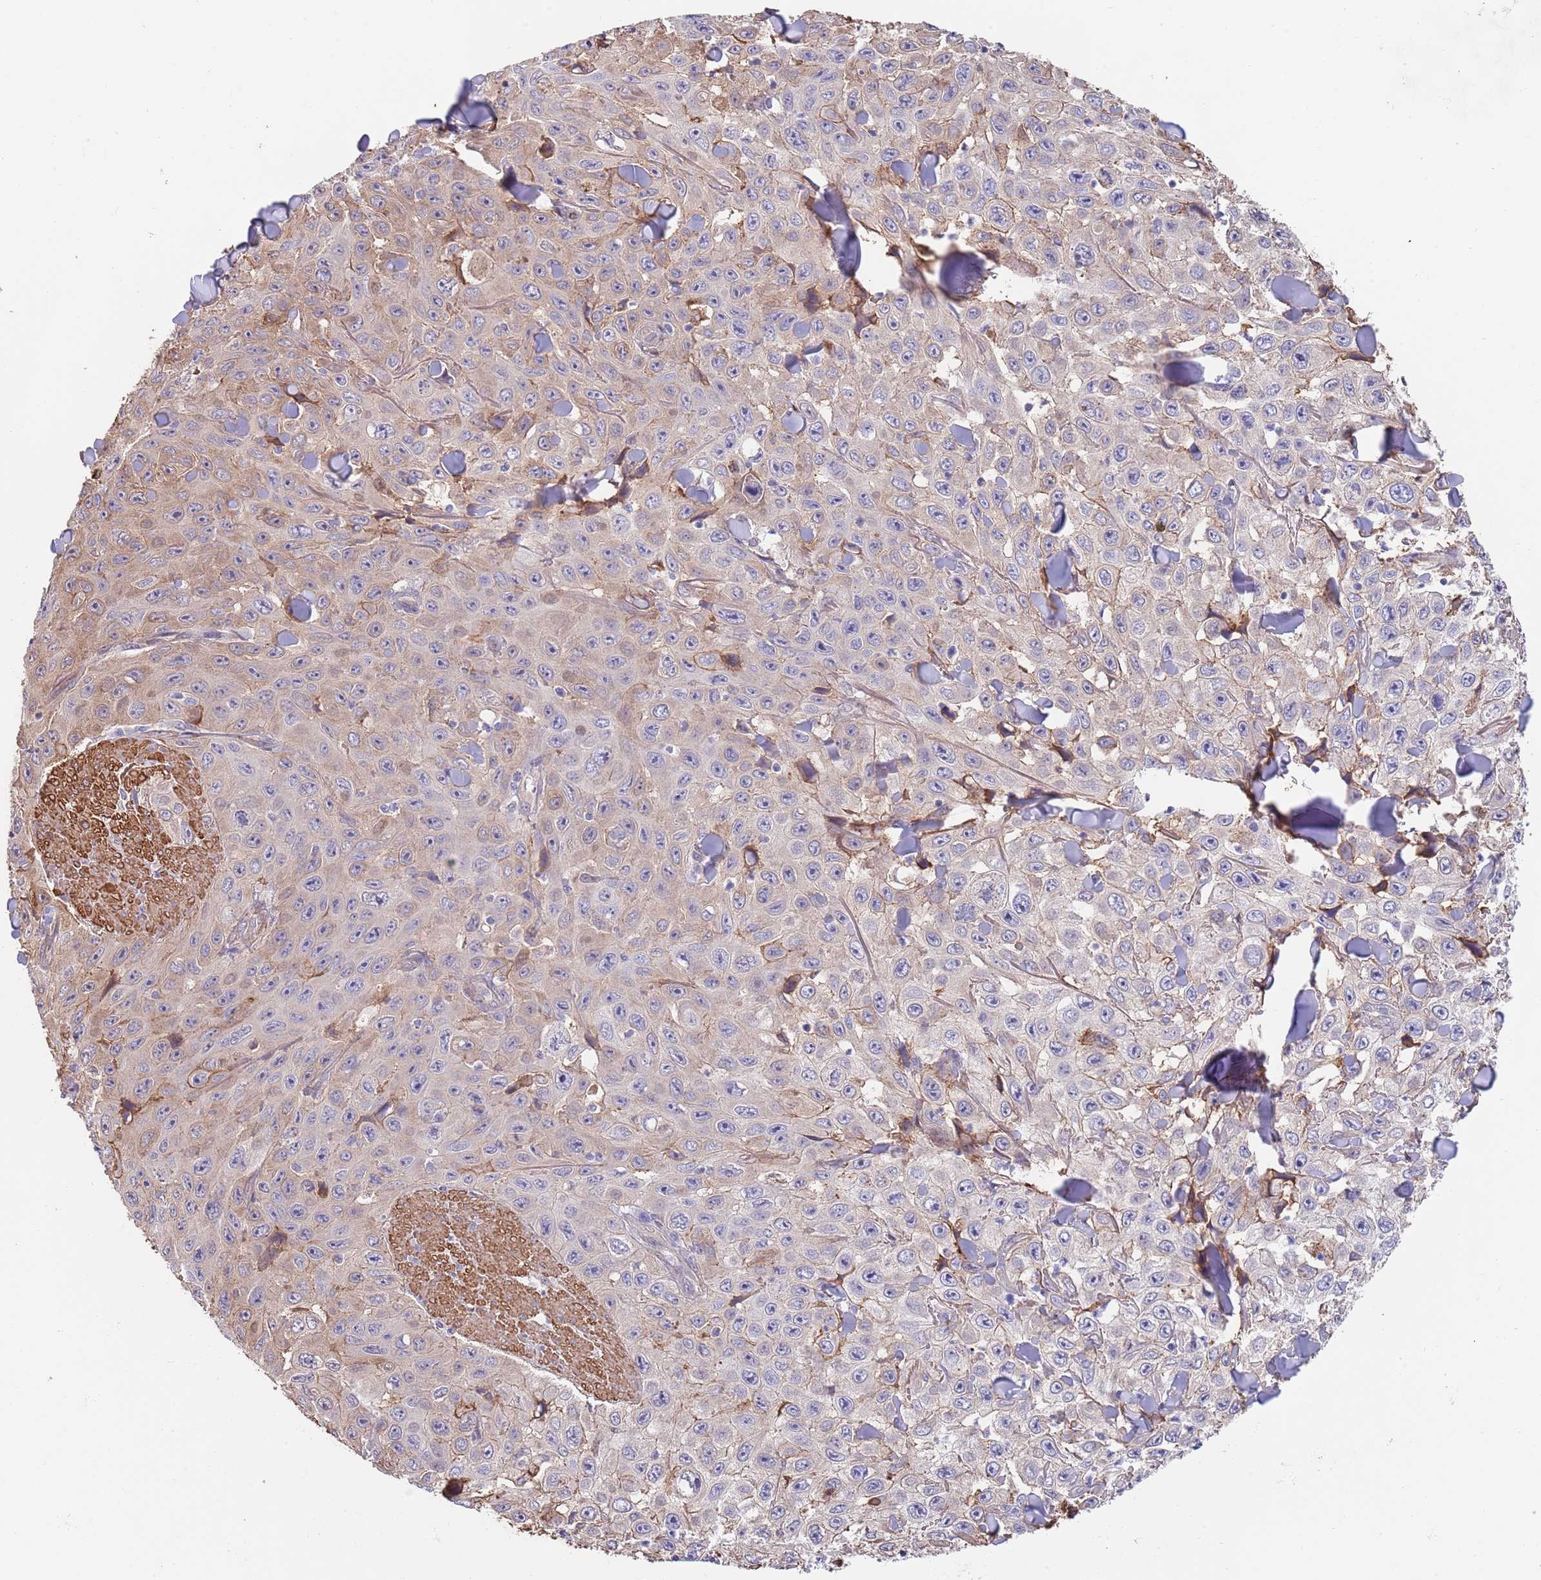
{"staining": {"intensity": "weak", "quantity": "25%-75%", "location": "cytoplasmic/membranous,nuclear"}, "tissue": "skin cancer", "cell_type": "Tumor cells", "image_type": "cancer", "snomed": [{"axis": "morphology", "description": "Squamous cell carcinoma, NOS"}, {"axis": "topography", "description": "Skin"}], "caption": "DAB immunohistochemical staining of human squamous cell carcinoma (skin) shows weak cytoplasmic/membranous and nuclear protein expression in about 25%-75% of tumor cells.", "gene": "BPNT1", "patient": {"sex": "male", "age": 82}}